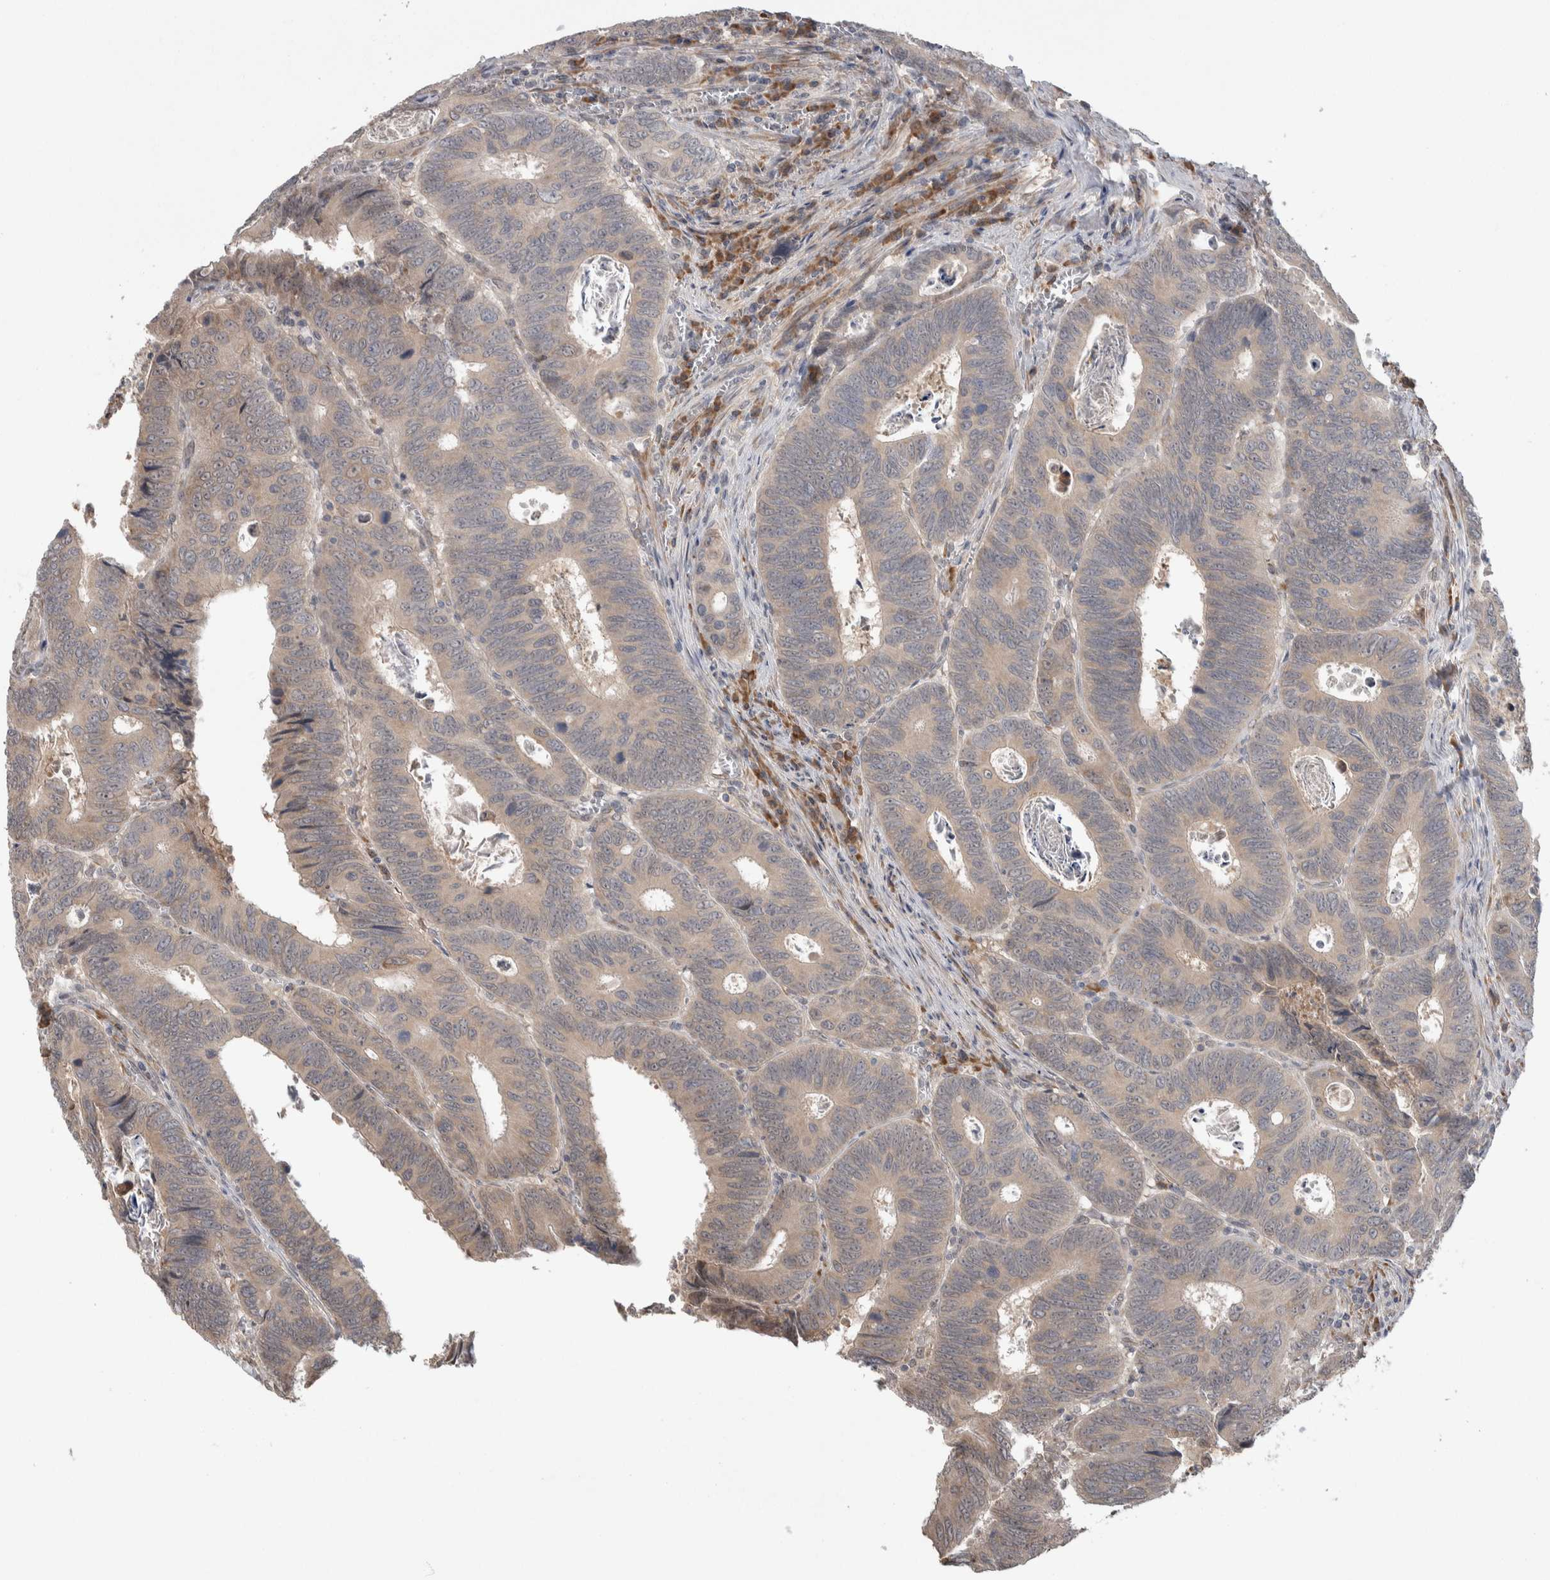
{"staining": {"intensity": "weak", "quantity": ">75%", "location": "cytoplasmic/membranous"}, "tissue": "colorectal cancer", "cell_type": "Tumor cells", "image_type": "cancer", "snomed": [{"axis": "morphology", "description": "Adenocarcinoma, NOS"}, {"axis": "topography", "description": "Colon"}], "caption": "Colorectal cancer (adenocarcinoma) was stained to show a protein in brown. There is low levels of weak cytoplasmic/membranous expression in approximately >75% of tumor cells. (DAB (3,3'-diaminobenzidine) IHC, brown staining for protein, blue staining for nuclei).", "gene": "CUL2", "patient": {"sex": "male", "age": 72}}